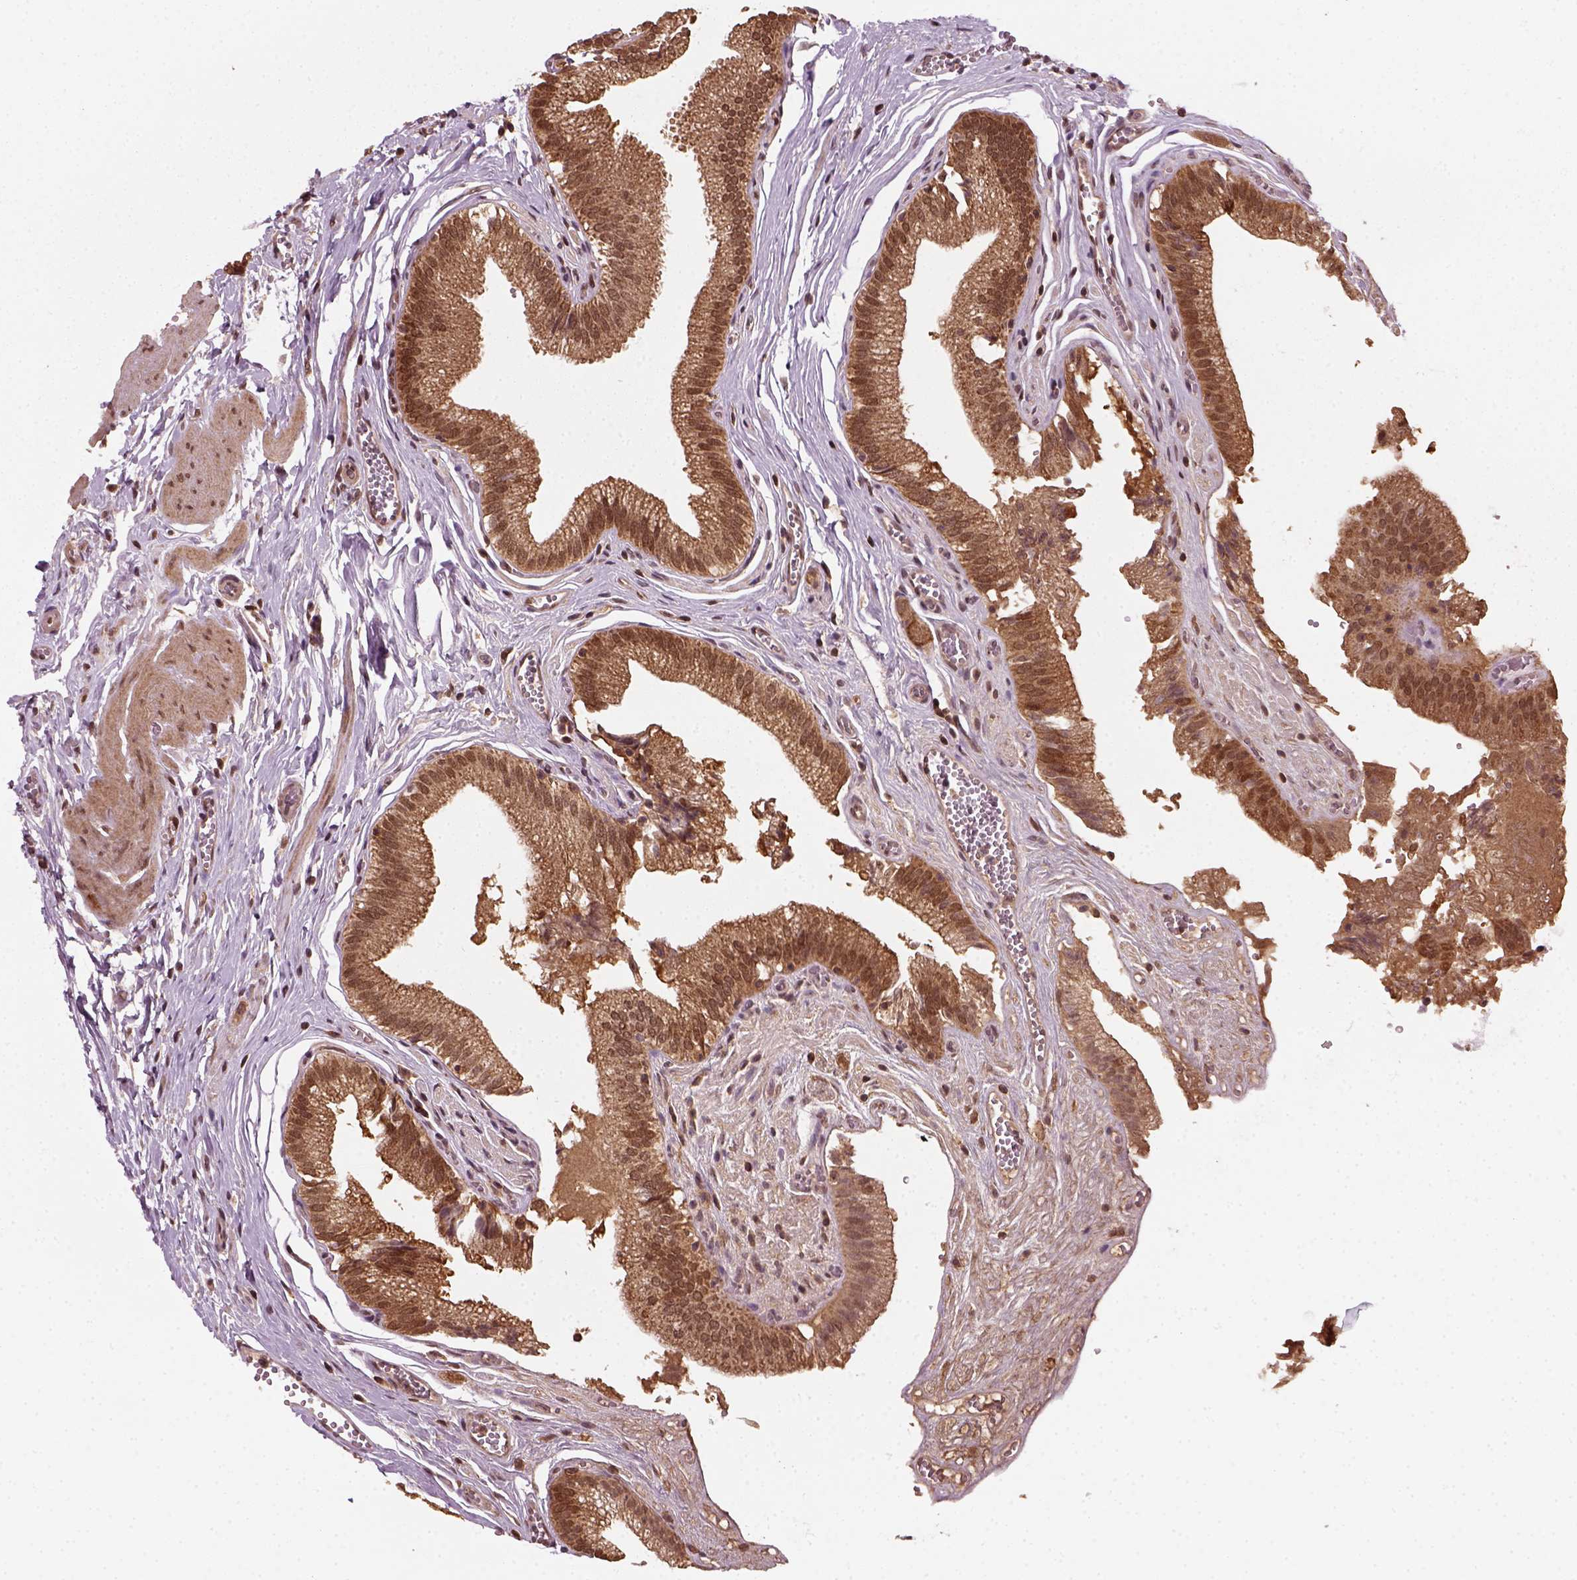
{"staining": {"intensity": "moderate", "quantity": ">75%", "location": "cytoplasmic/membranous,nuclear"}, "tissue": "gallbladder", "cell_type": "Glandular cells", "image_type": "normal", "snomed": [{"axis": "morphology", "description": "Normal tissue, NOS"}, {"axis": "topography", "description": "Gallbladder"}, {"axis": "topography", "description": "Peripheral nerve tissue"}], "caption": "High-magnification brightfield microscopy of benign gallbladder stained with DAB (brown) and counterstained with hematoxylin (blue). glandular cells exhibit moderate cytoplasmic/membranous,nuclear staining is seen in approximately>75% of cells.", "gene": "NUDT9", "patient": {"sex": "male", "age": 17}}